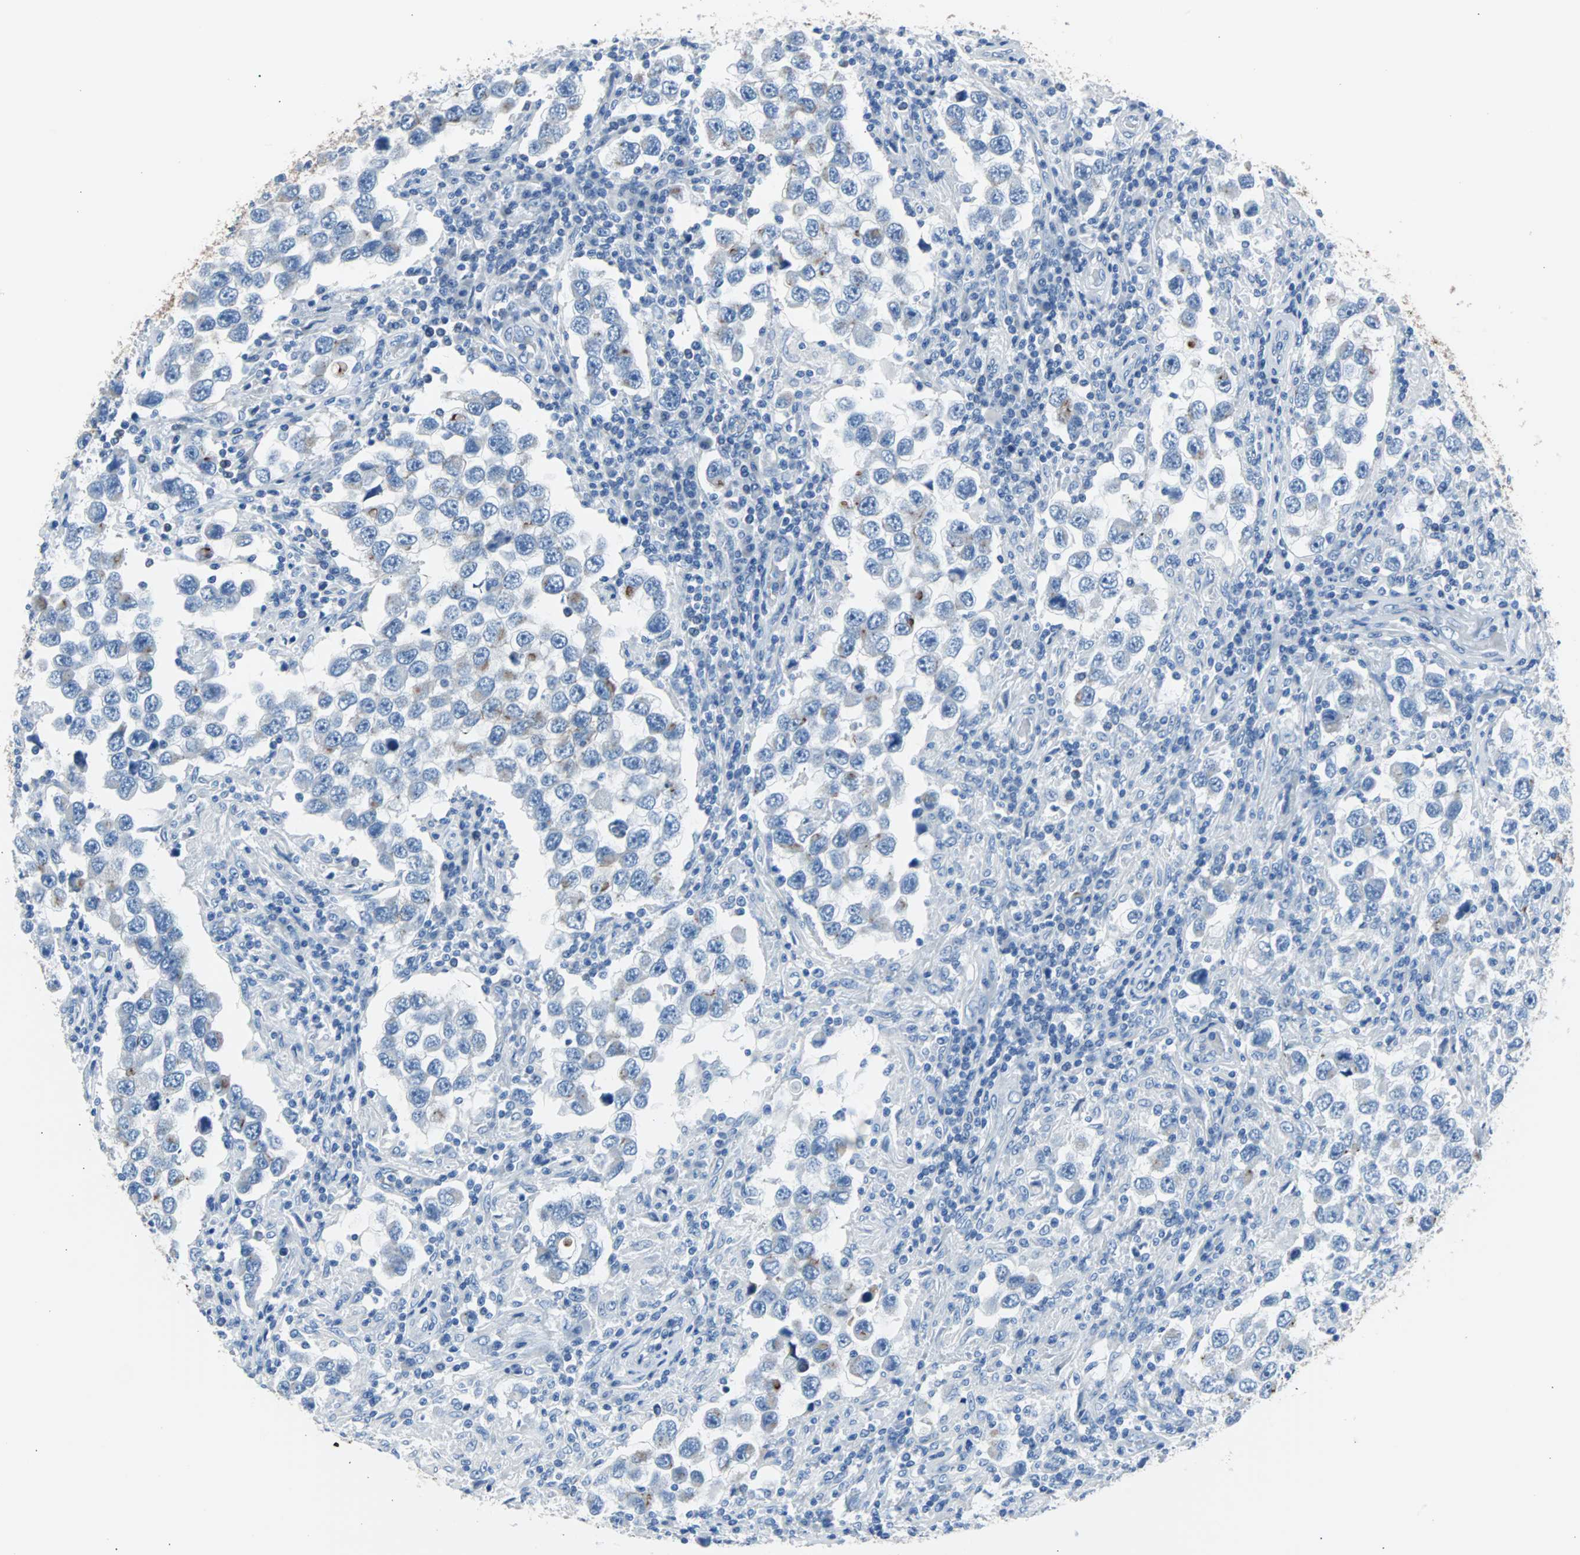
{"staining": {"intensity": "negative", "quantity": "none", "location": "none"}, "tissue": "testis cancer", "cell_type": "Tumor cells", "image_type": "cancer", "snomed": [{"axis": "morphology", "description": "Carcinoma, Embryonal, NOS"}, {"axis": "topography", "description": "Testis"}], "caption": "DAB immunohistochemical staining of human embryonal carcinoma (testis) displays no significant staining in tumor cells. (DAB immunohistochemistry visualized using brightfield microscopy, high magnification).", "gene": "KRT7", "patient": {"sex": "male", "age": 21}}